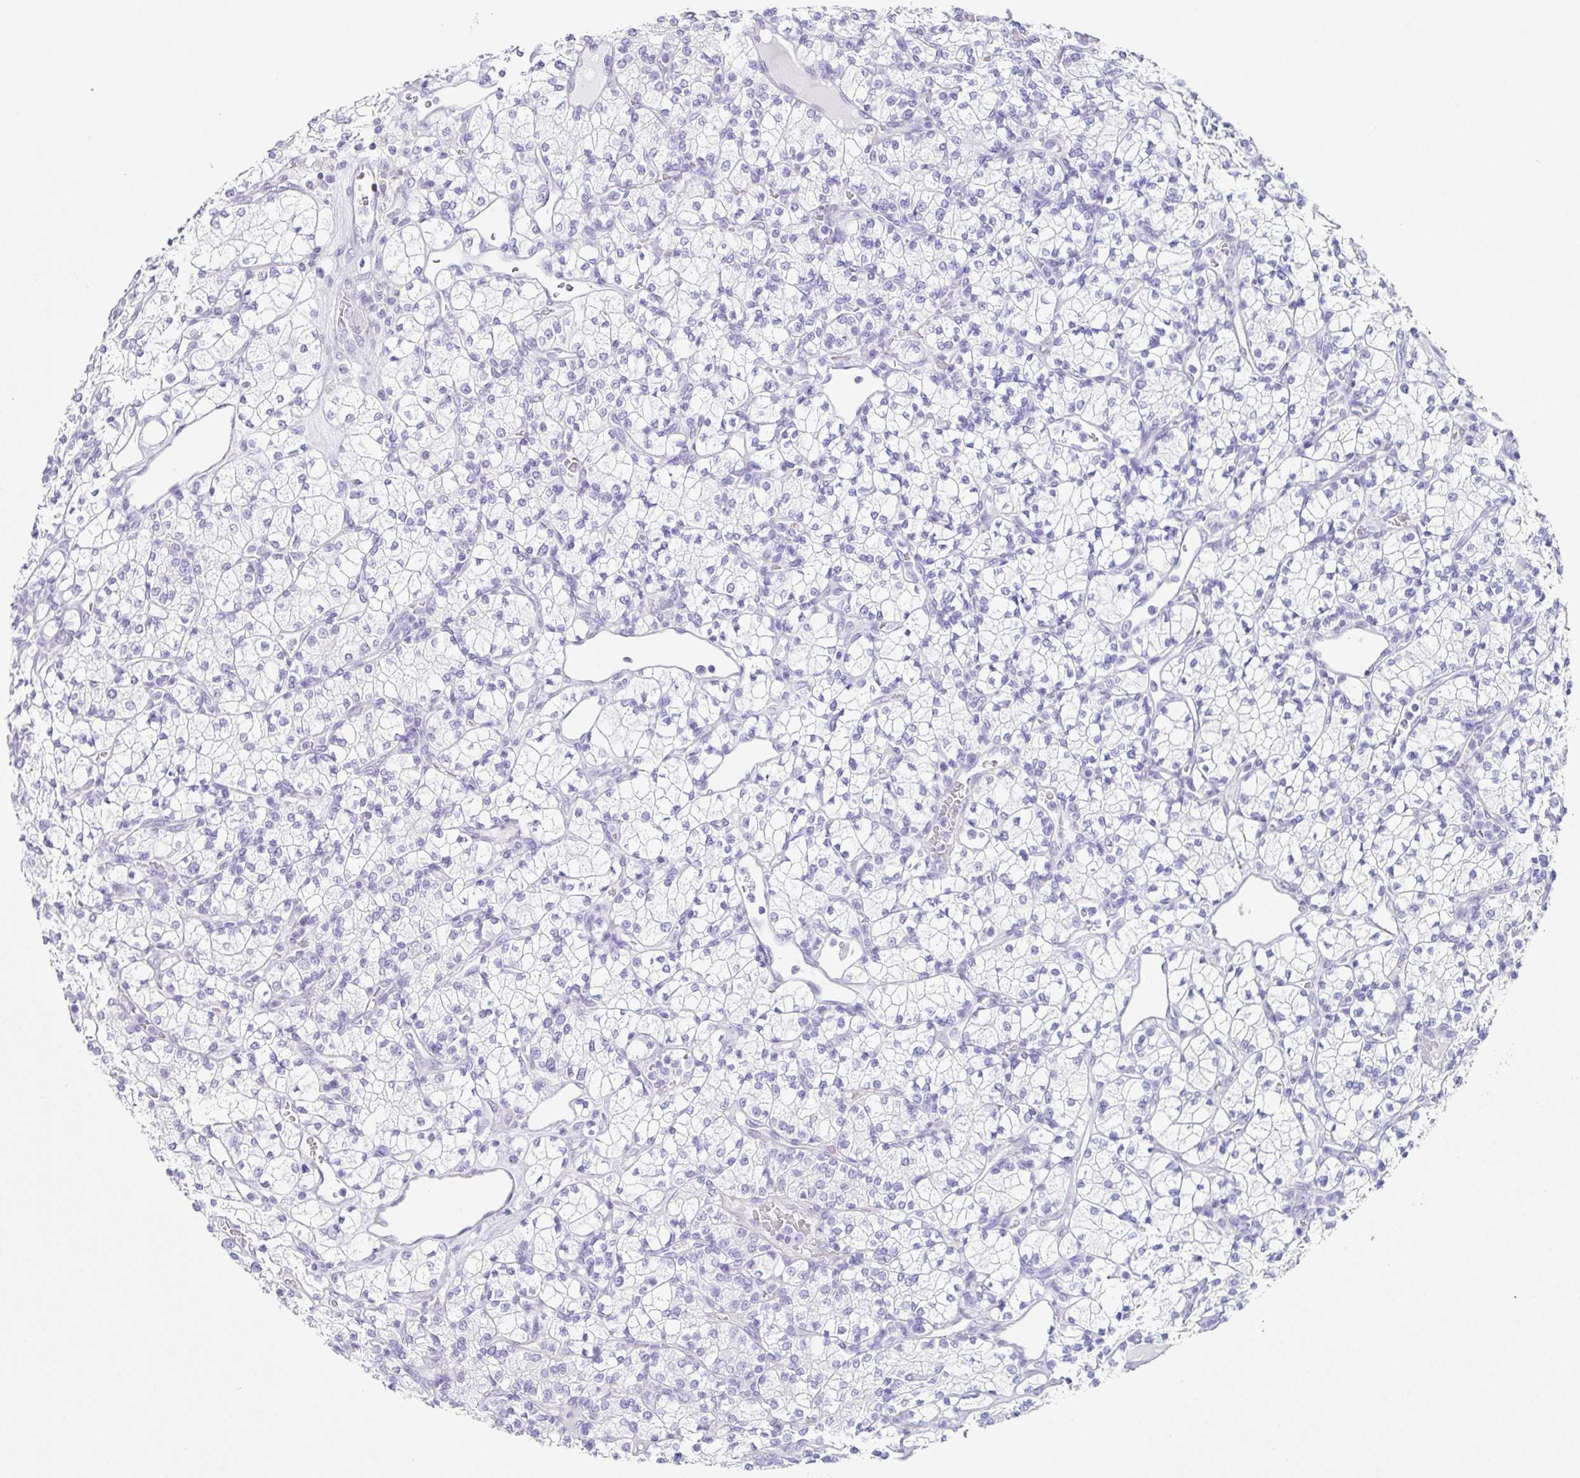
{"staining": {"intensity": "negative", "quantity": "none", "location": "none"}, "tissue": "renal cancer", "cell_type": "Tumor cells", "image_type": "cancer", "snomed": [{"axis": "morphology", "description": "Adenocarcinoma, NOS"}, {"axis": "topography", "description": "Kidney"}], "caption": "High power microscopy histopathology image of an immunohistochemistry (IHC) image of renal cancer (adenocarcinoma), revealing no significant staining in tumor cells. The staining was performed using DAB (3,3'-diaminobenzidine) to visualize the protein expression in brown, while the nuclei were stained in blue with hematoxylin (Magnification: 20x).", "gene": "CLDND2", "patient": {"sex": "male", "age": 77}}